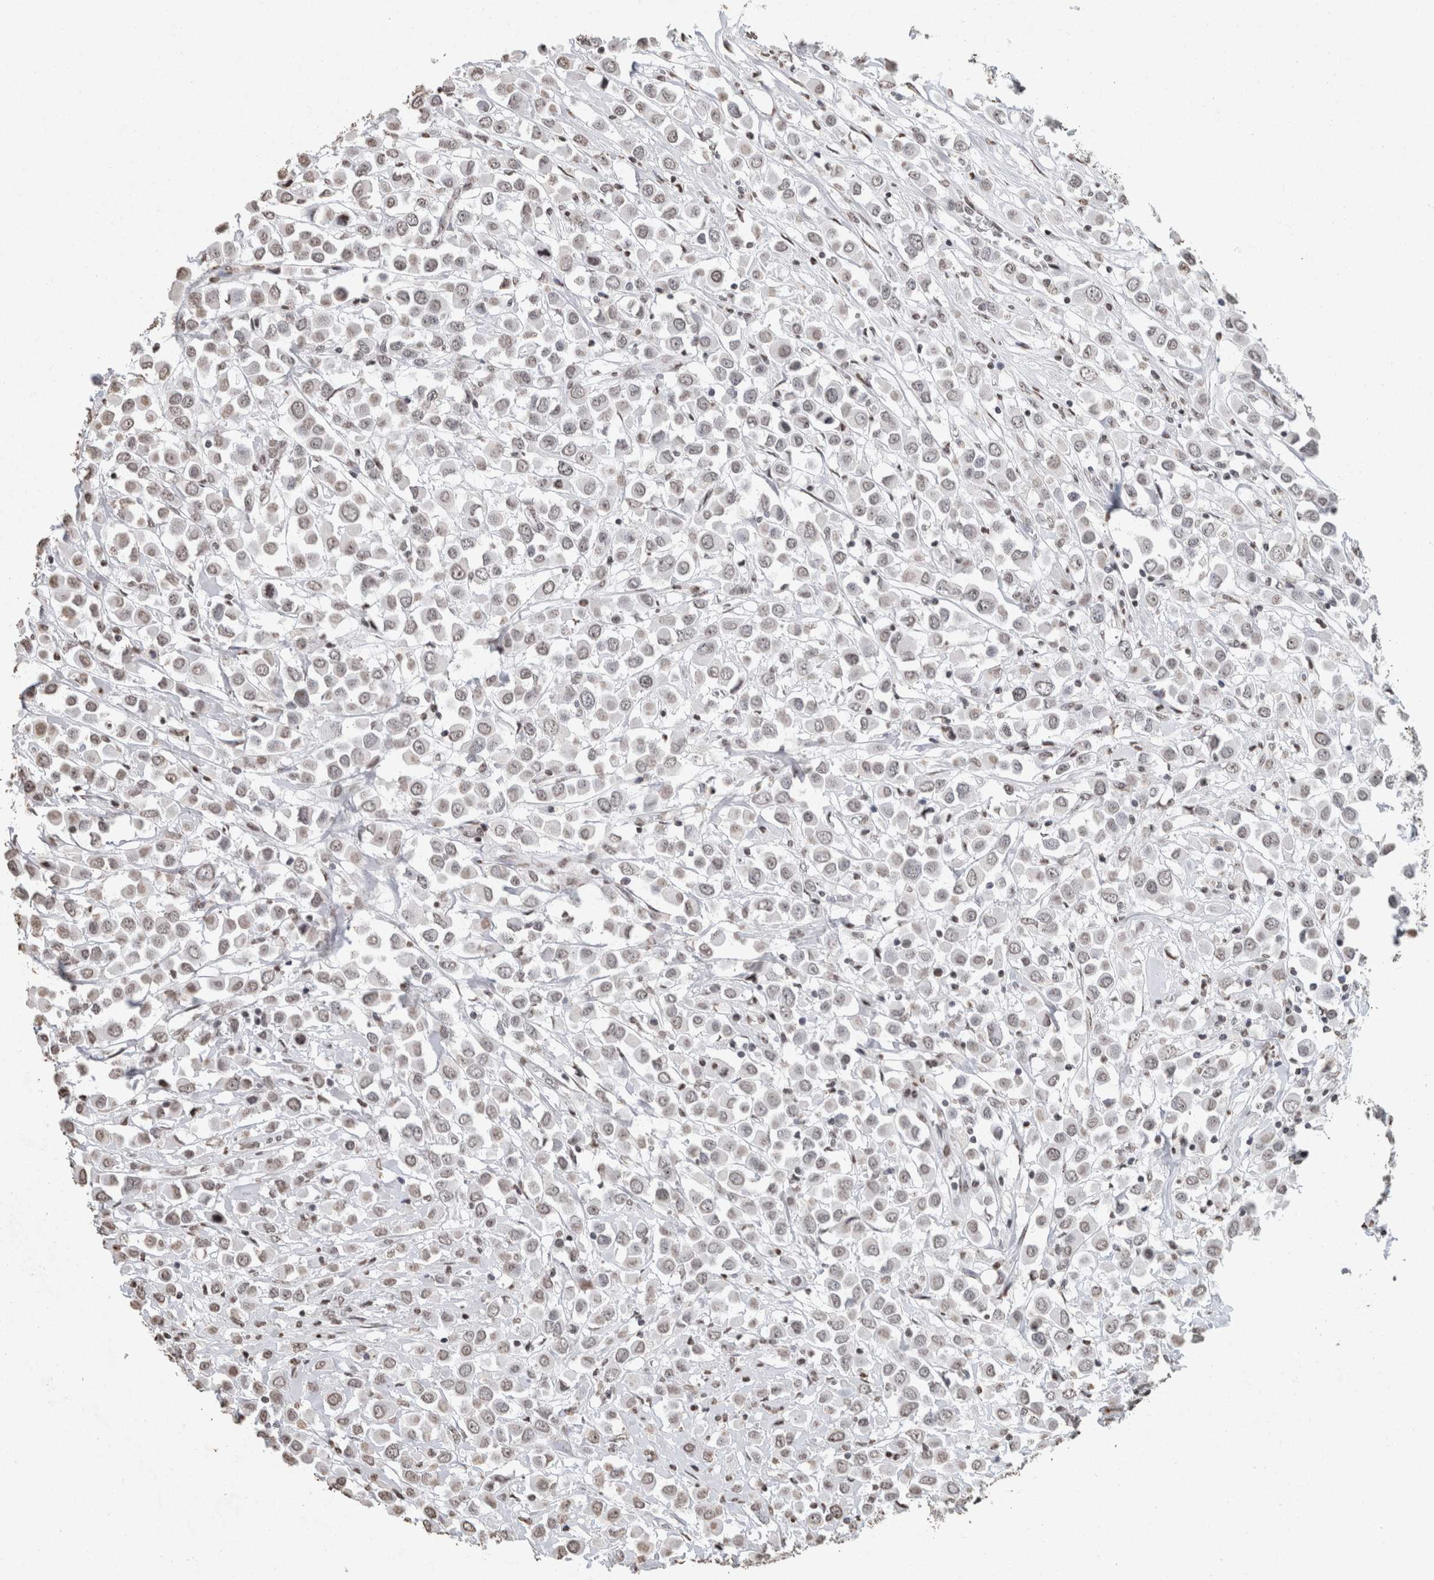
{"staining": {"intensity": "weak", "quantity": "25%-75%", "location": "nuclear"}, "tissue": "breast cancer", "cell_type": "Tumor cells", "image_type": "cancer", "snomed": [{"axis": "morphology", "description": "Duct carcinoma"}, {"axis": "topography", "description": "Breast"}], "caption": "Immunohistochemistry (IHC) (DAB (3,3'-diaminobenzidine)) staining of human breast invasive ductal carcinoma demonstrates weak nuclear protein expression in approximately 25%-75% of tumor cells.", "gene": "CNTN1", "patient": {"sex": "female", "age": 61}}